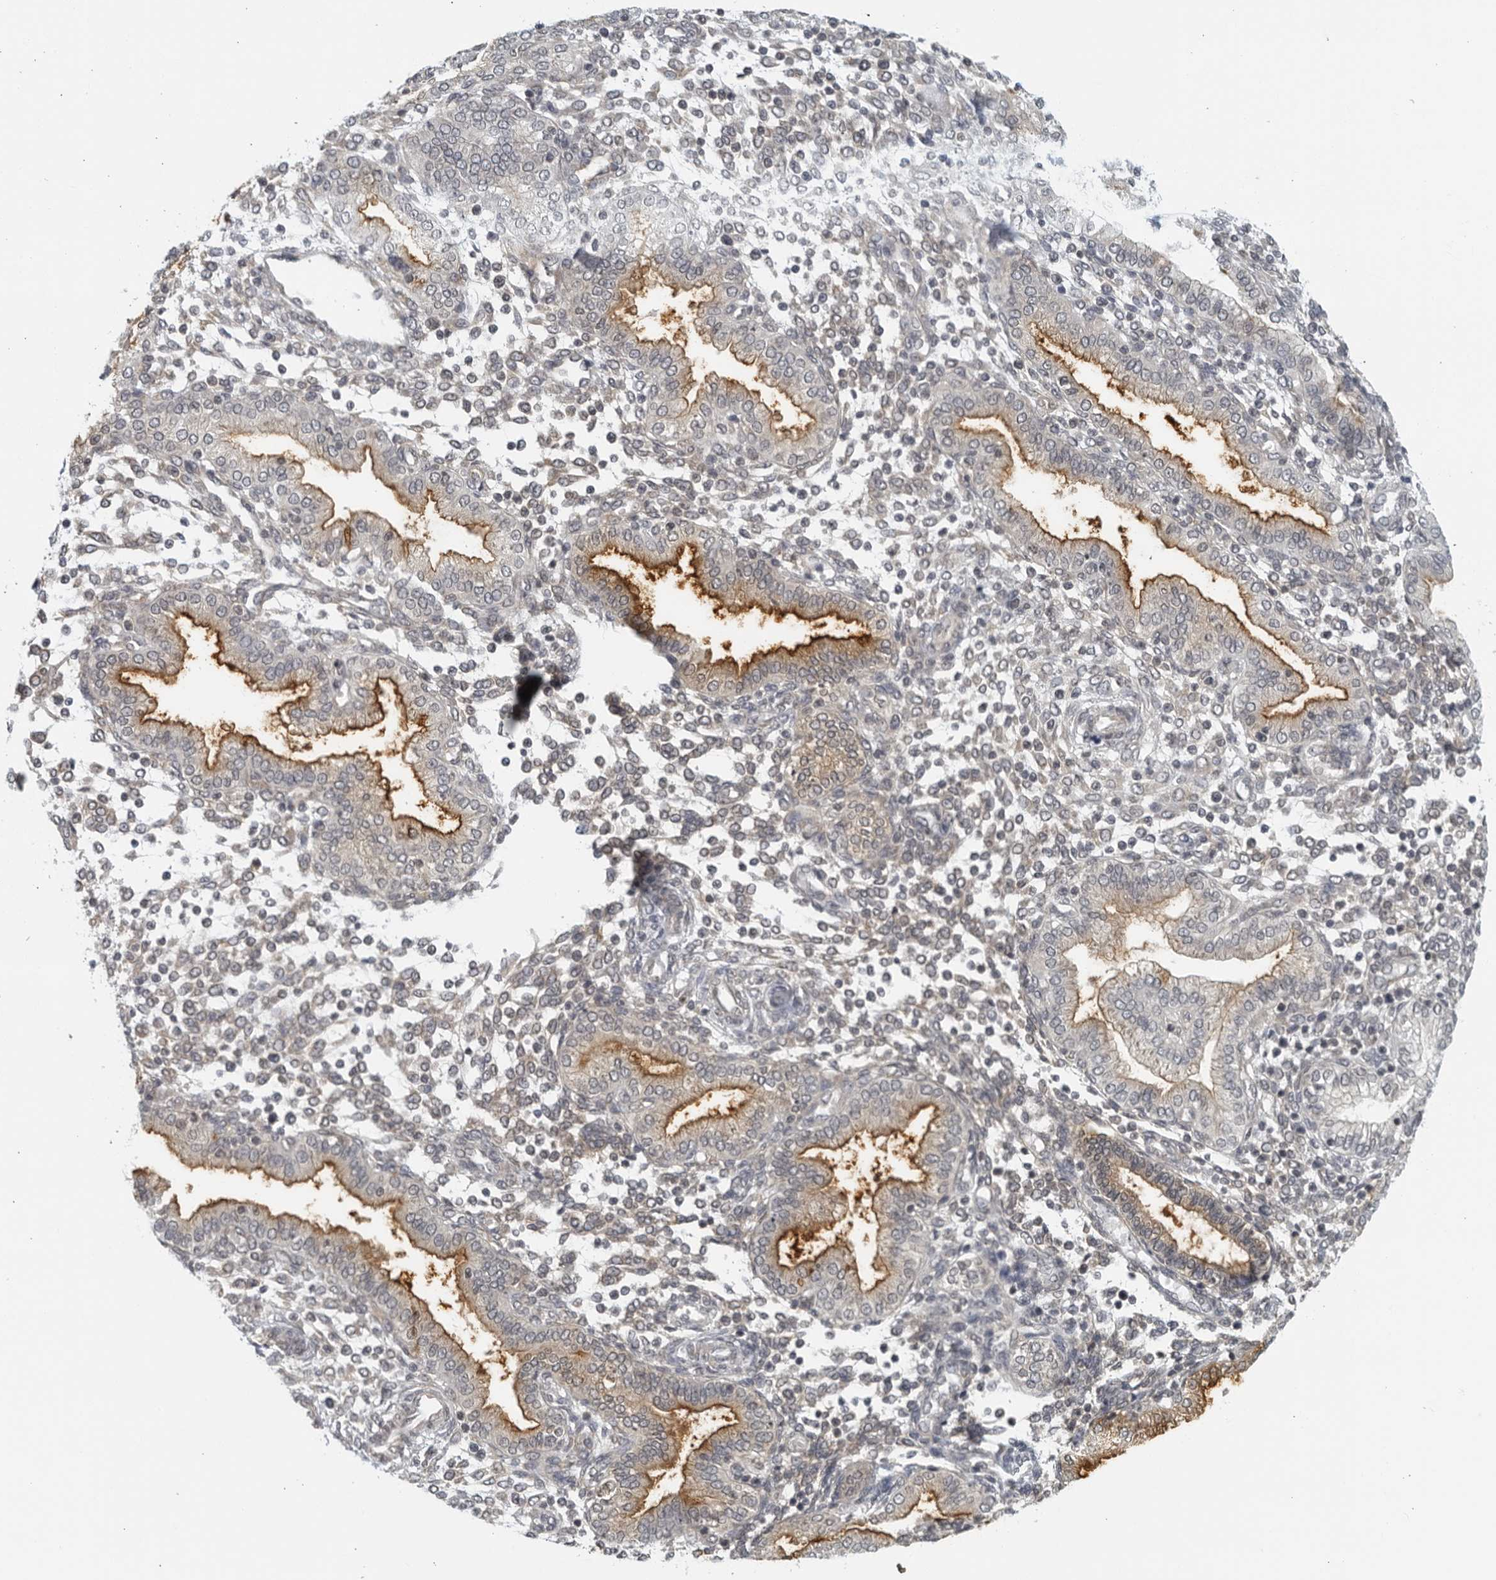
{"staining": {"intensity": "negative", "quantity": "none", "location": "none"}, "tissue": "endometrium", "cell_type": "Cells in endometrial stroma", "image_type": "normal", "snomed": [{"axis": "morphology", "description": "Normal tissue, NOS"}, {"axis": "topography", "description": "Endometrium"}], "caption": "A high-resolution photomicrograph shows immunohistochemistry (IHC) staining of normal endometrium, which exhibits no significant positivity in cells in endometrial stroma. (Brightfield microscopy of DAB immunohistochemistry (IHC) at high magnification).", "gene": "RC3H1", "patient": {"sex": "female", "age": 53}}